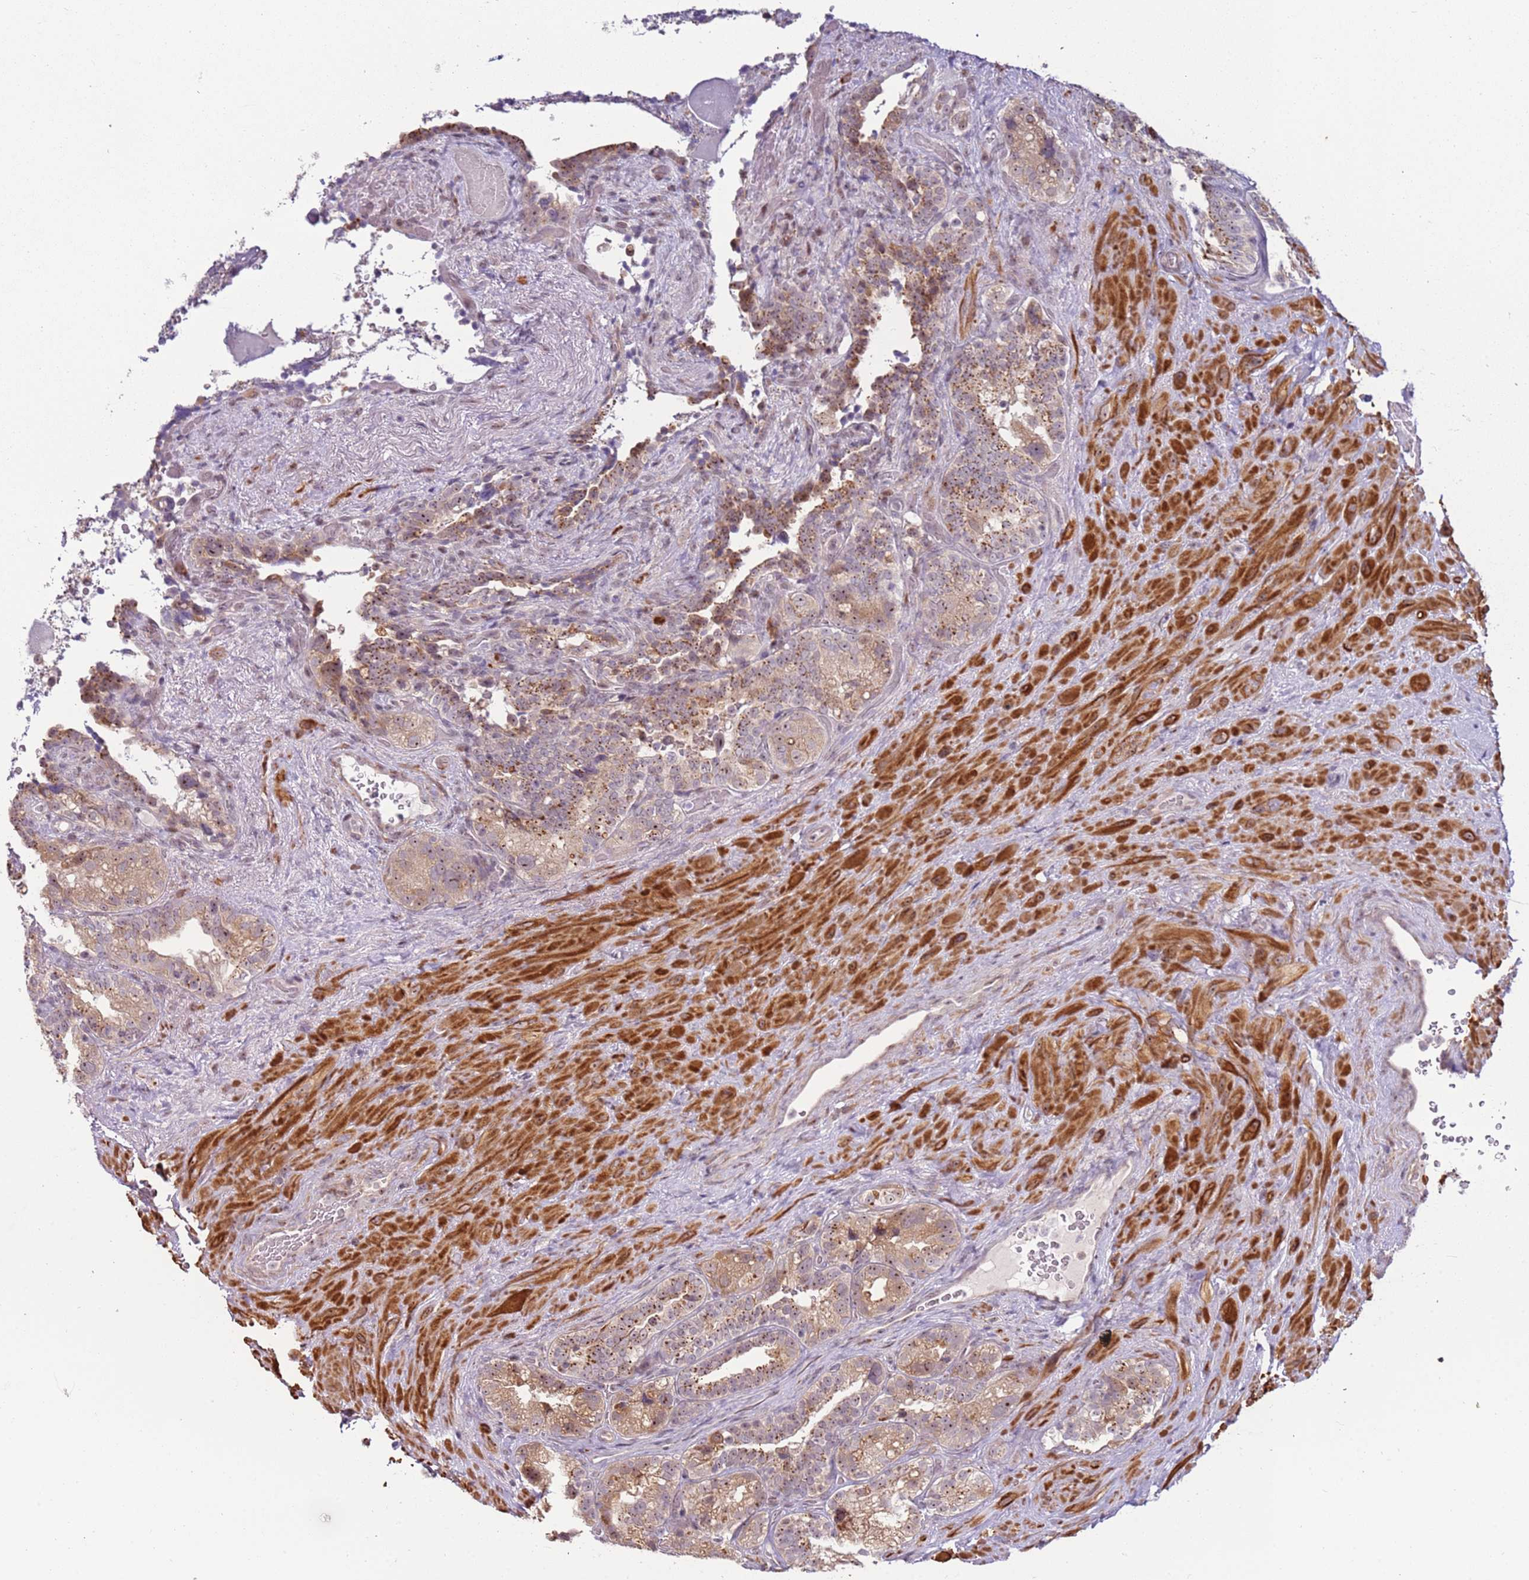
{"staining": {"intensity": "weak", "quantity": ">75%", "location": "cytoplasmic/membranous,nuclear"}, "tissue": "seminal vesicle", "cell_type": "Glandular cells", "image_type": "normal", "snomed": [{"axis": "morphology", "description": "Normal tissue, NOS"}, {"axis": "topography", "description": "Seminal veicle"}, {"axis": "topography", "description": "Peripheral nerve tissue"}], "caption": "Human seminal vesicle stained with a protein marker shows weak staining in glandular cells.", "gene": "UCMA", "patient": {"sex": "male", "age": 67}}